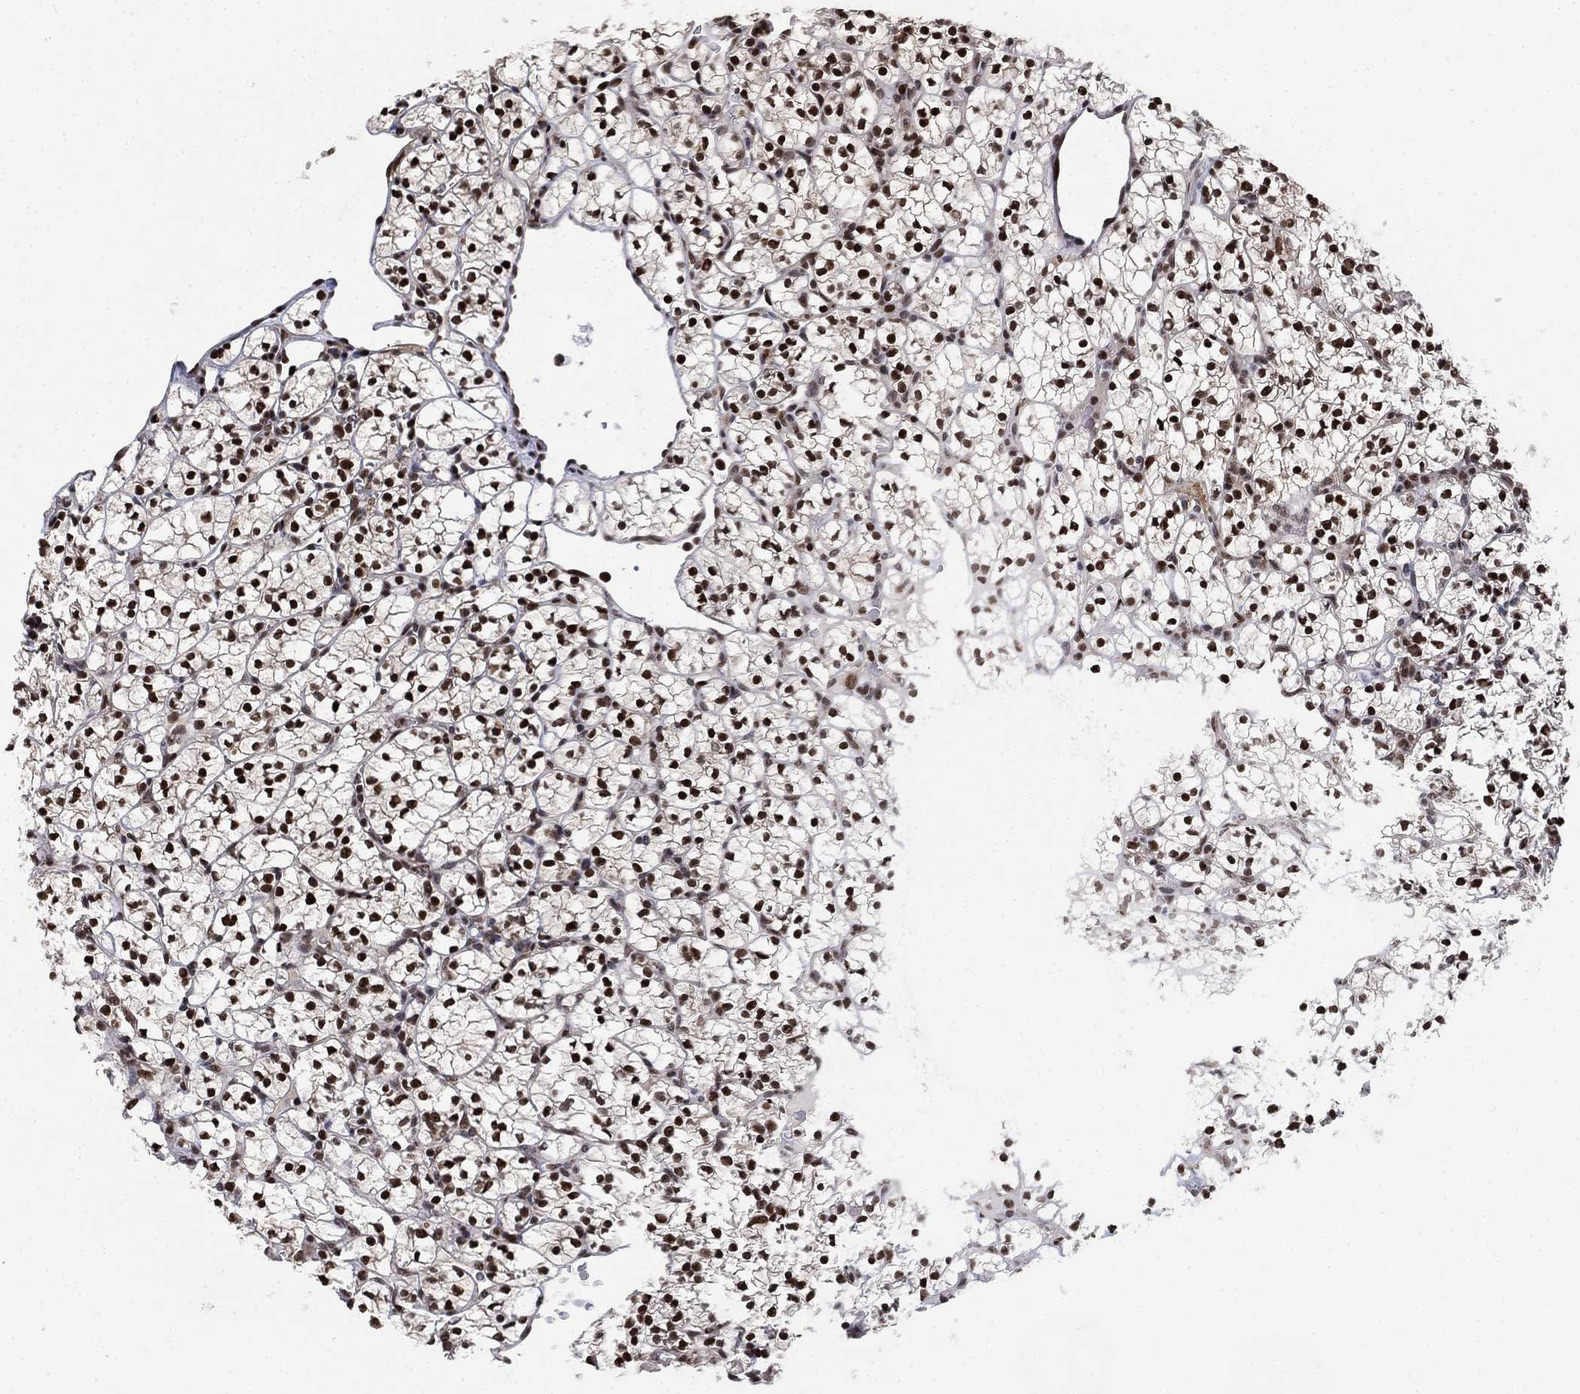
{"staining": {"intensity": "strong", "quantity": ">75%", "location": "nuclear"}, "tissue": "renal cancer", "cell_type": "Tumor cells", "image_type": "cancer", "snomed": [{"axis": "morphology", "description": "Adenocarcinoma, NOS"}, {"axis": "topography", "description": "Kidney"}], "caption": "Immunohistochemical staining of human renal adenocarcinoma displays high levels of strong nuclear protein staining in about >75% of tumor cells.", "gene": "ZSCAN30", "patient": {"sex": "female", "age": 89}}